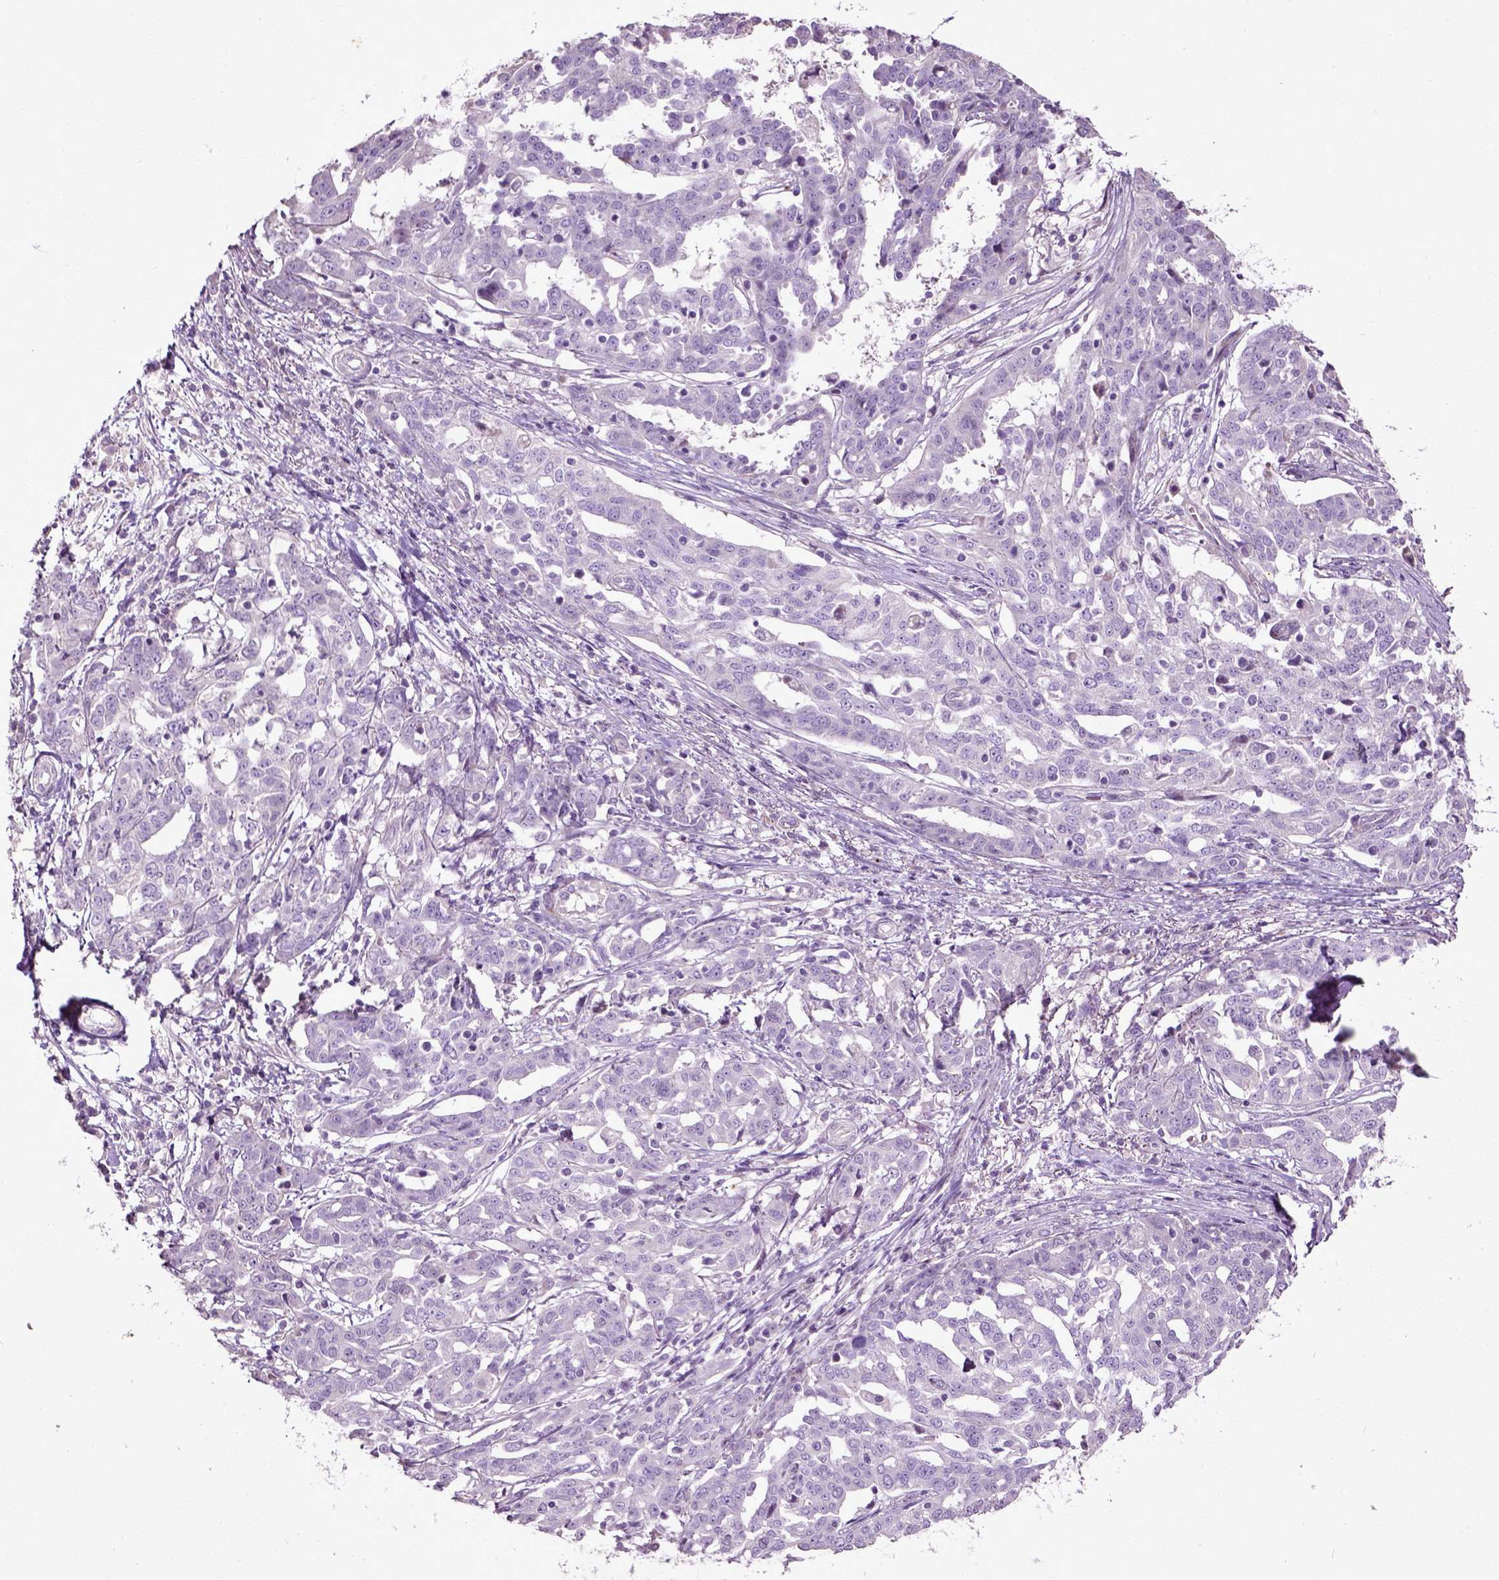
{"staining": {"intensity": "negative", "quantity": "none", "location": "none"}, "tissue": "ovarian cancer", "cell_type": "Tumor cells", "image_type": "cancer", "snomed": [{"axis": "morphology", "description": "Cystadenocarcinoma, serous, NOS"}, {"axis": "topography", "description": "Ovary"}], "caption": "A high-resolution micrograph shows immunohistochemistry (IHC) staining of ovarian serous cystadenocarcinoma, which demonstrates no significant positivity in tumor cells.", "gene": "PKP3", "patient": {"sex": "female", "age": 67}}